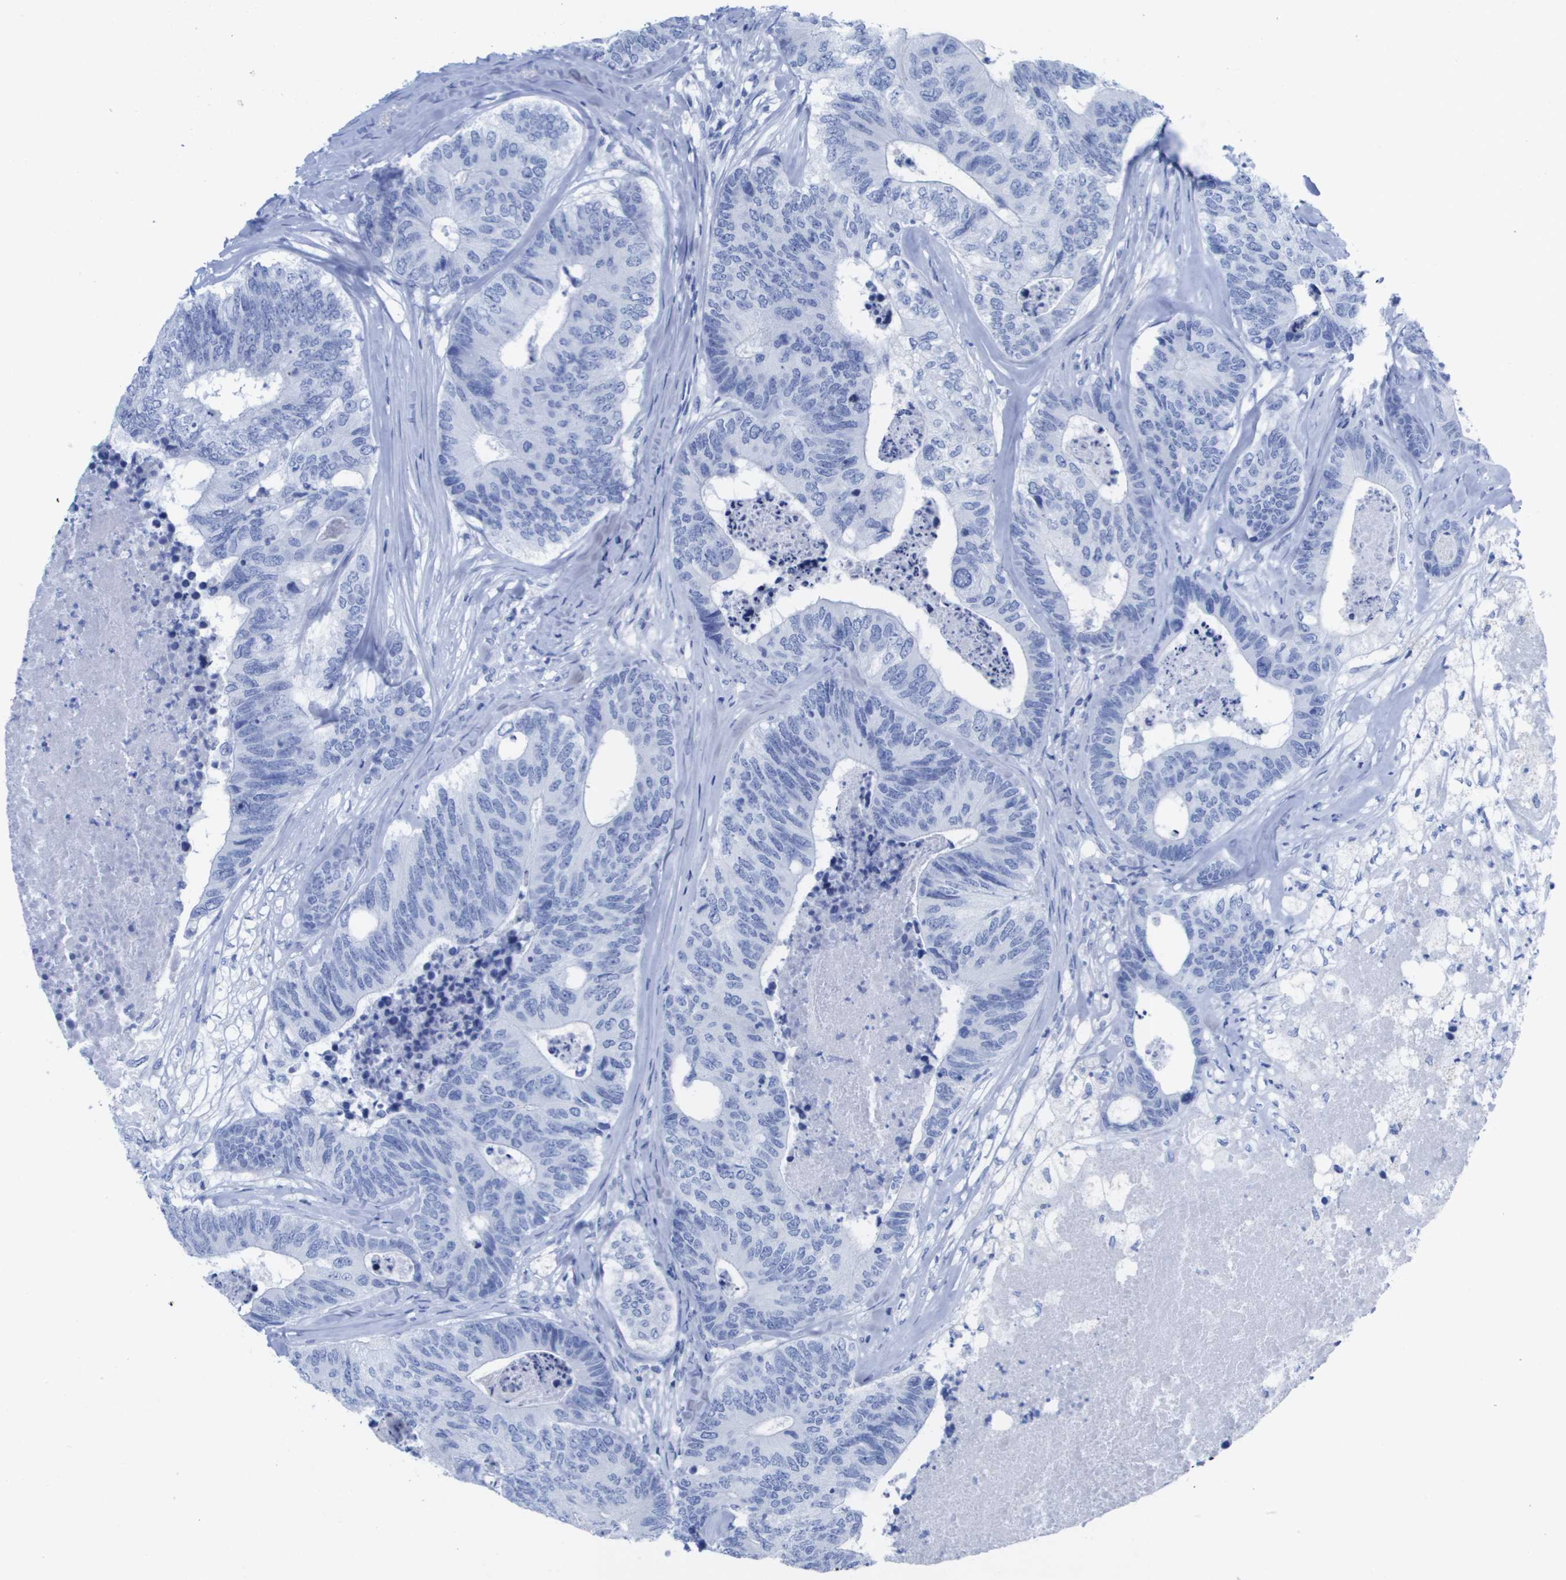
{"staining": {"intensity": "negative", "quantity": "none", "location": "none"}, "tissue": "colorectal cancer", "cell_type": "Tumor cells", "image_type": "cancer", "snomed": [{"axis": "morphology", "description": "Adenocarcinoma, NOS"}, {"axis": "topography", "description": "Colon"}], "caption": "Micrograph shows no significant protein staining in tumor cells of adenocarcinoma (colorectal).", "gene": "KCNA3", "patient": {"sex": "female", "age": 67}}